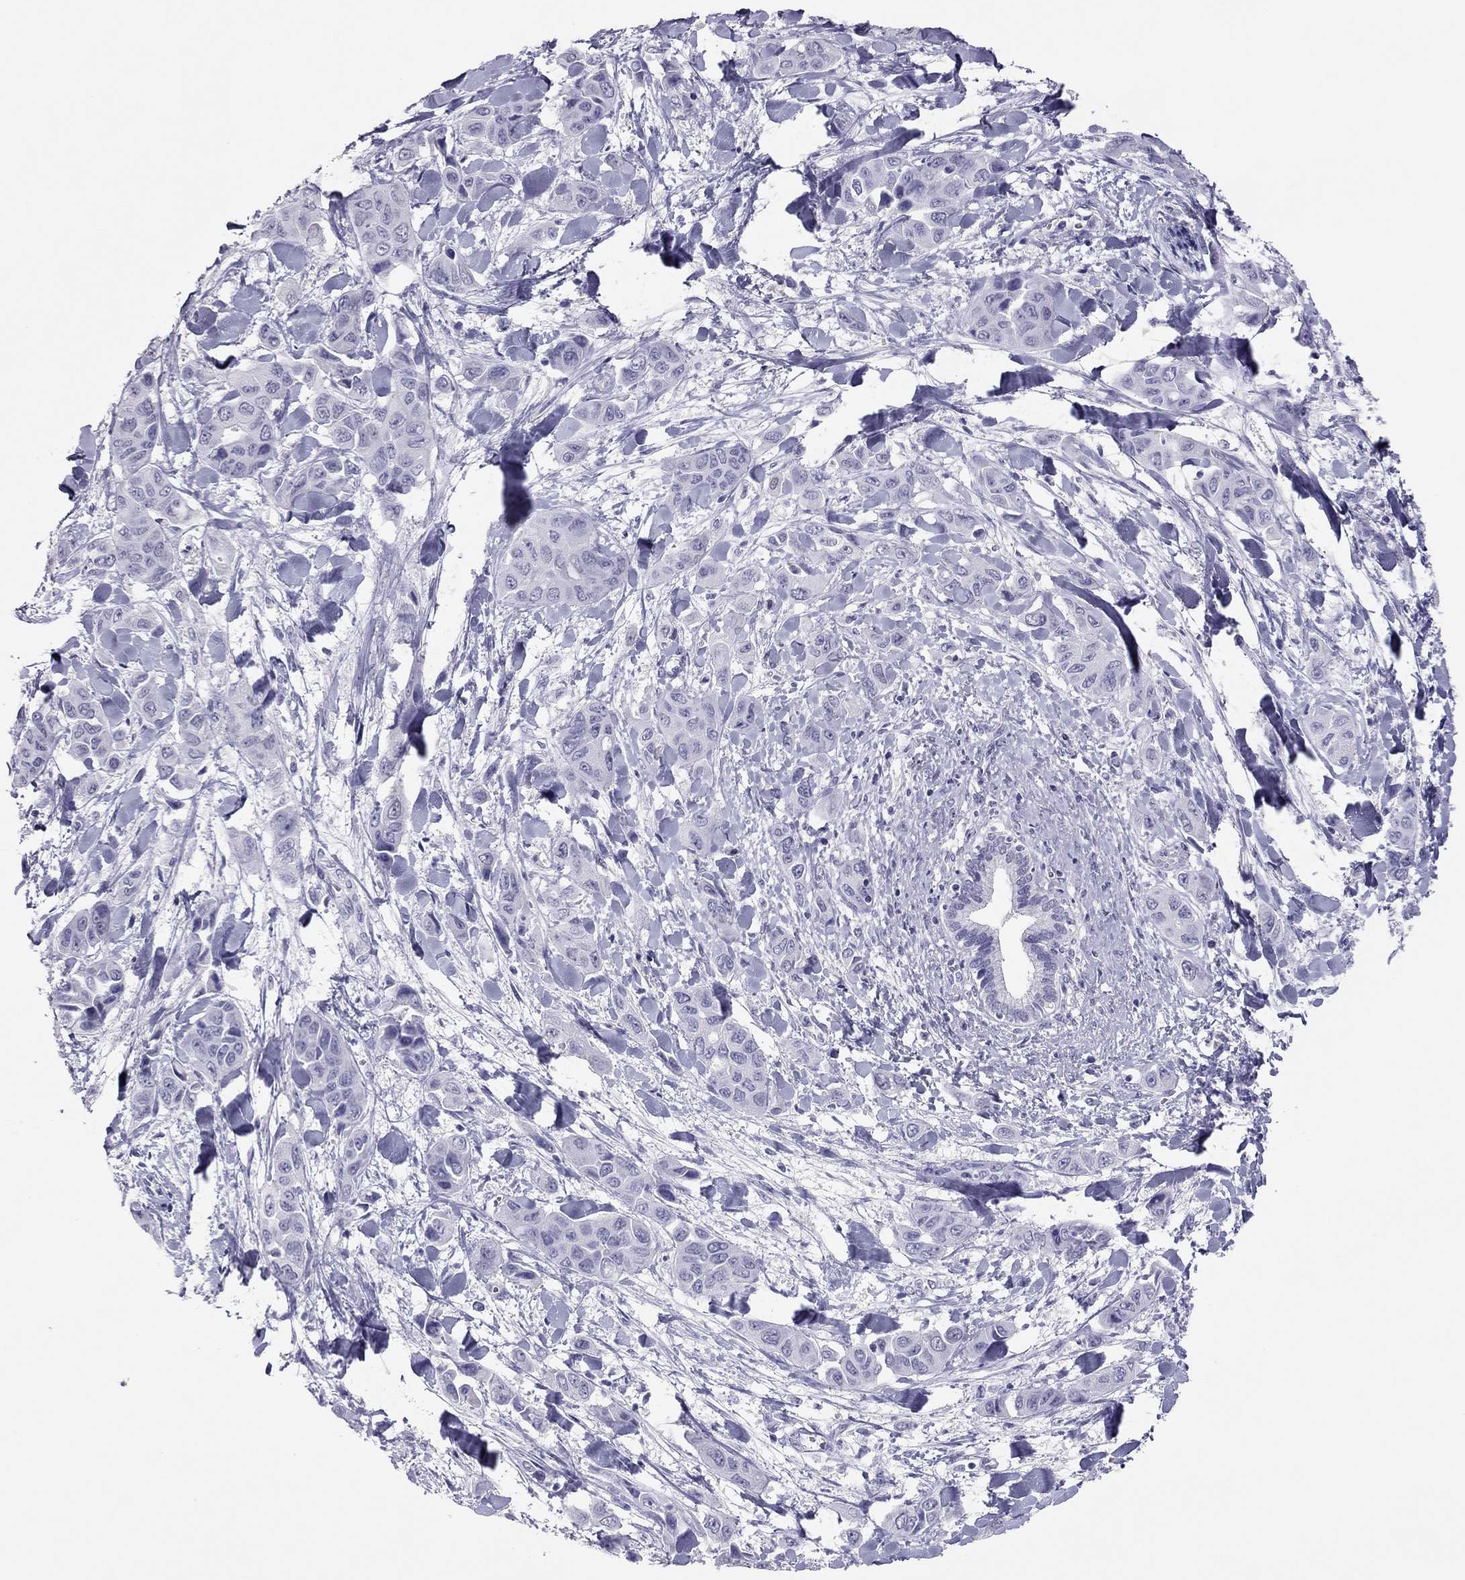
{"staining": {"intensity": "negative", "quantity": "none", "location": "none"}, "tissue": "liver cancer", "cell_type": "Tumor cells", "image_type": "cancer", "snomed": [{"axis": "morphology", "description": "Cholangiocarcinoma"}, {"axis": "topography", "description": "Liver"}], "caption": "Protein analysis of liver cholangiocarcinoma displays no significant staining in tumor cells.", "gene": "PHOX2A", "patient": {"sex": "female", "age": 52}}